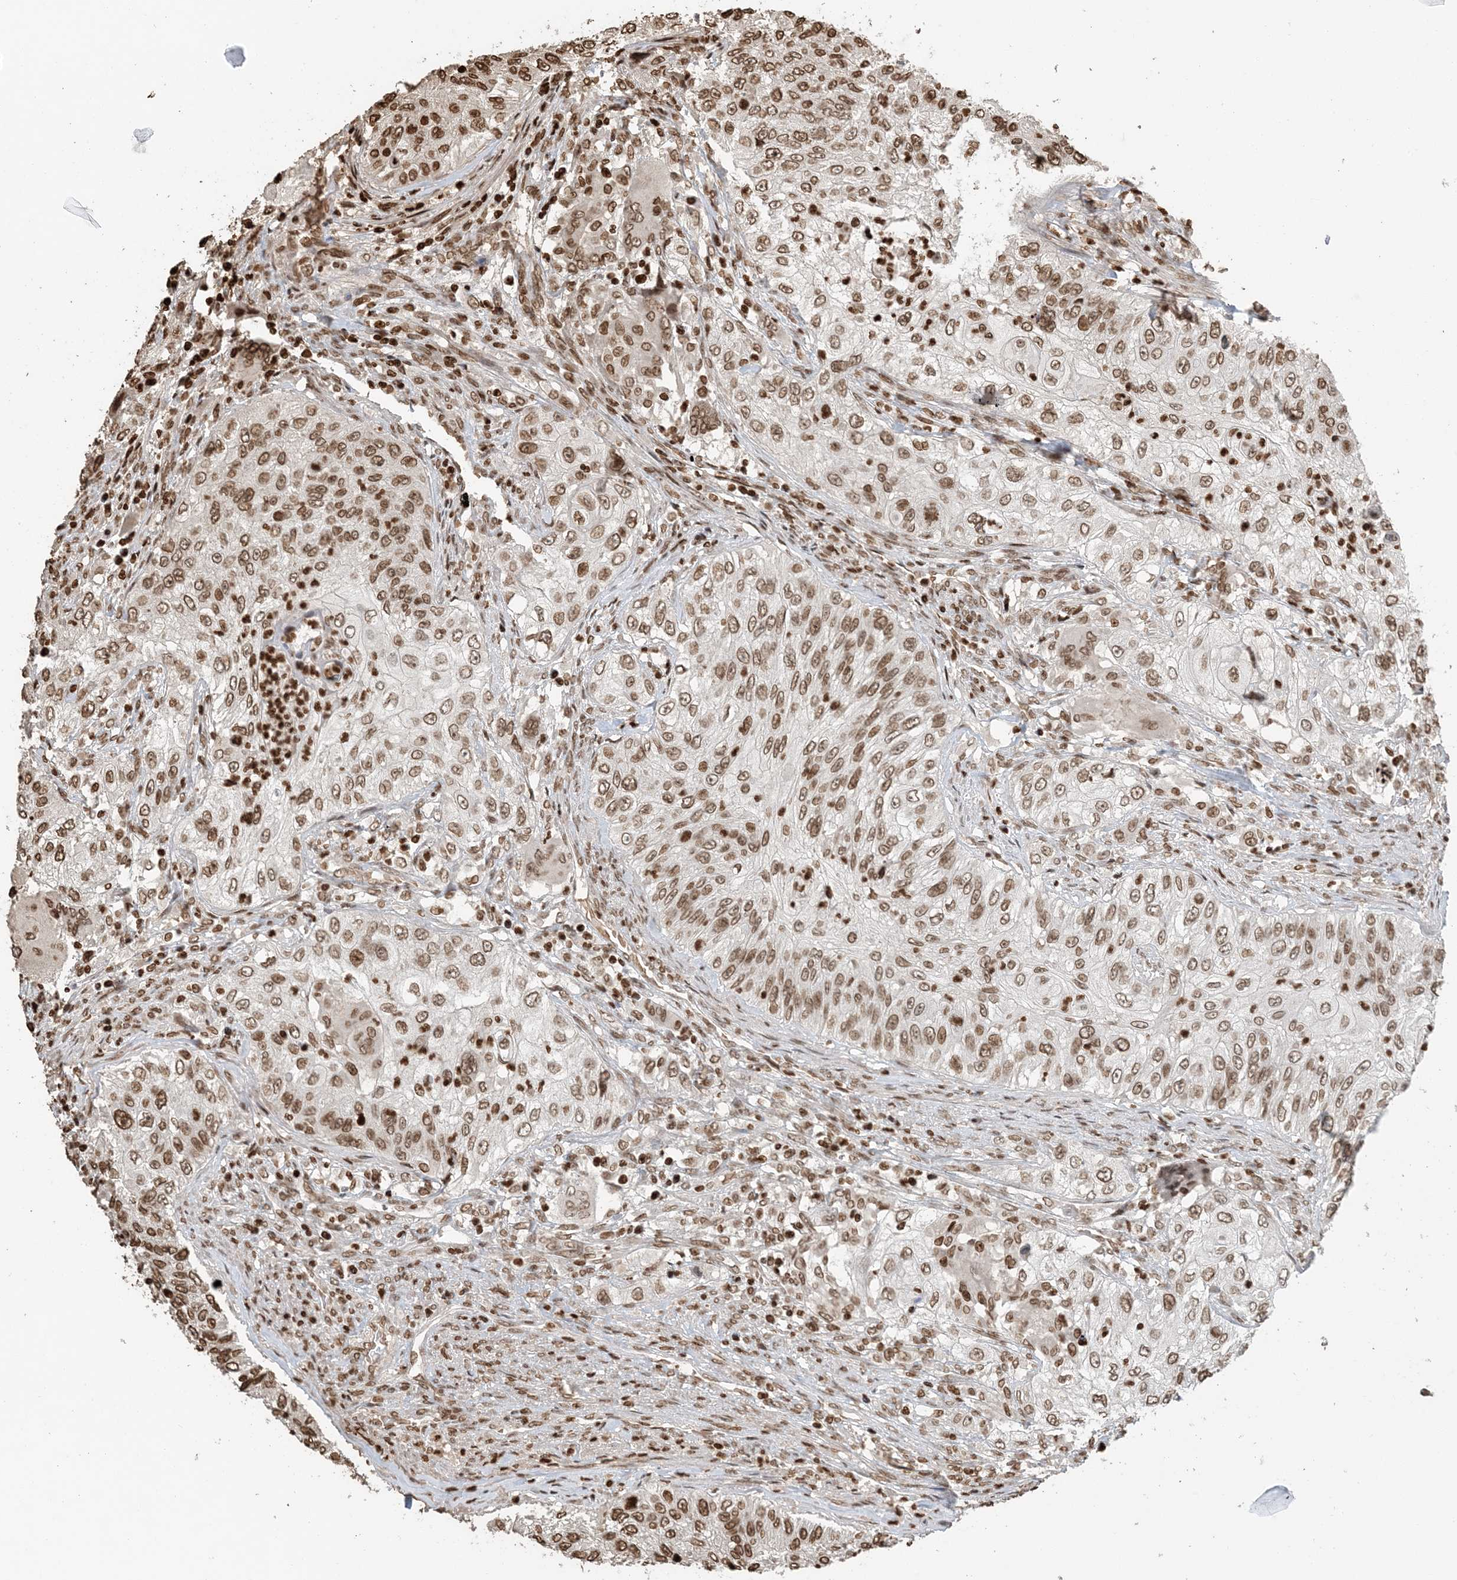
{"staining": {"intensity": "moderate", "quantity": ">75%", "location": "nuclear"}, "tissue": "urothelial cancer", "cell_type": "Tumor cells", "image_type": "cancer", "snomed": [{"axis": "morphology", "description": "Urothelial carcinoma, High grade"}, {"axis": "topography", "description": "Urinary bladder"}], "caption": "An image of human urothelial carcinoma (high-grade) stained for a protein reveals moderate nuclear brown staining in tumor cells.", "gene": "H3-3B", "patient": {"sex": "female", "age": 60}}